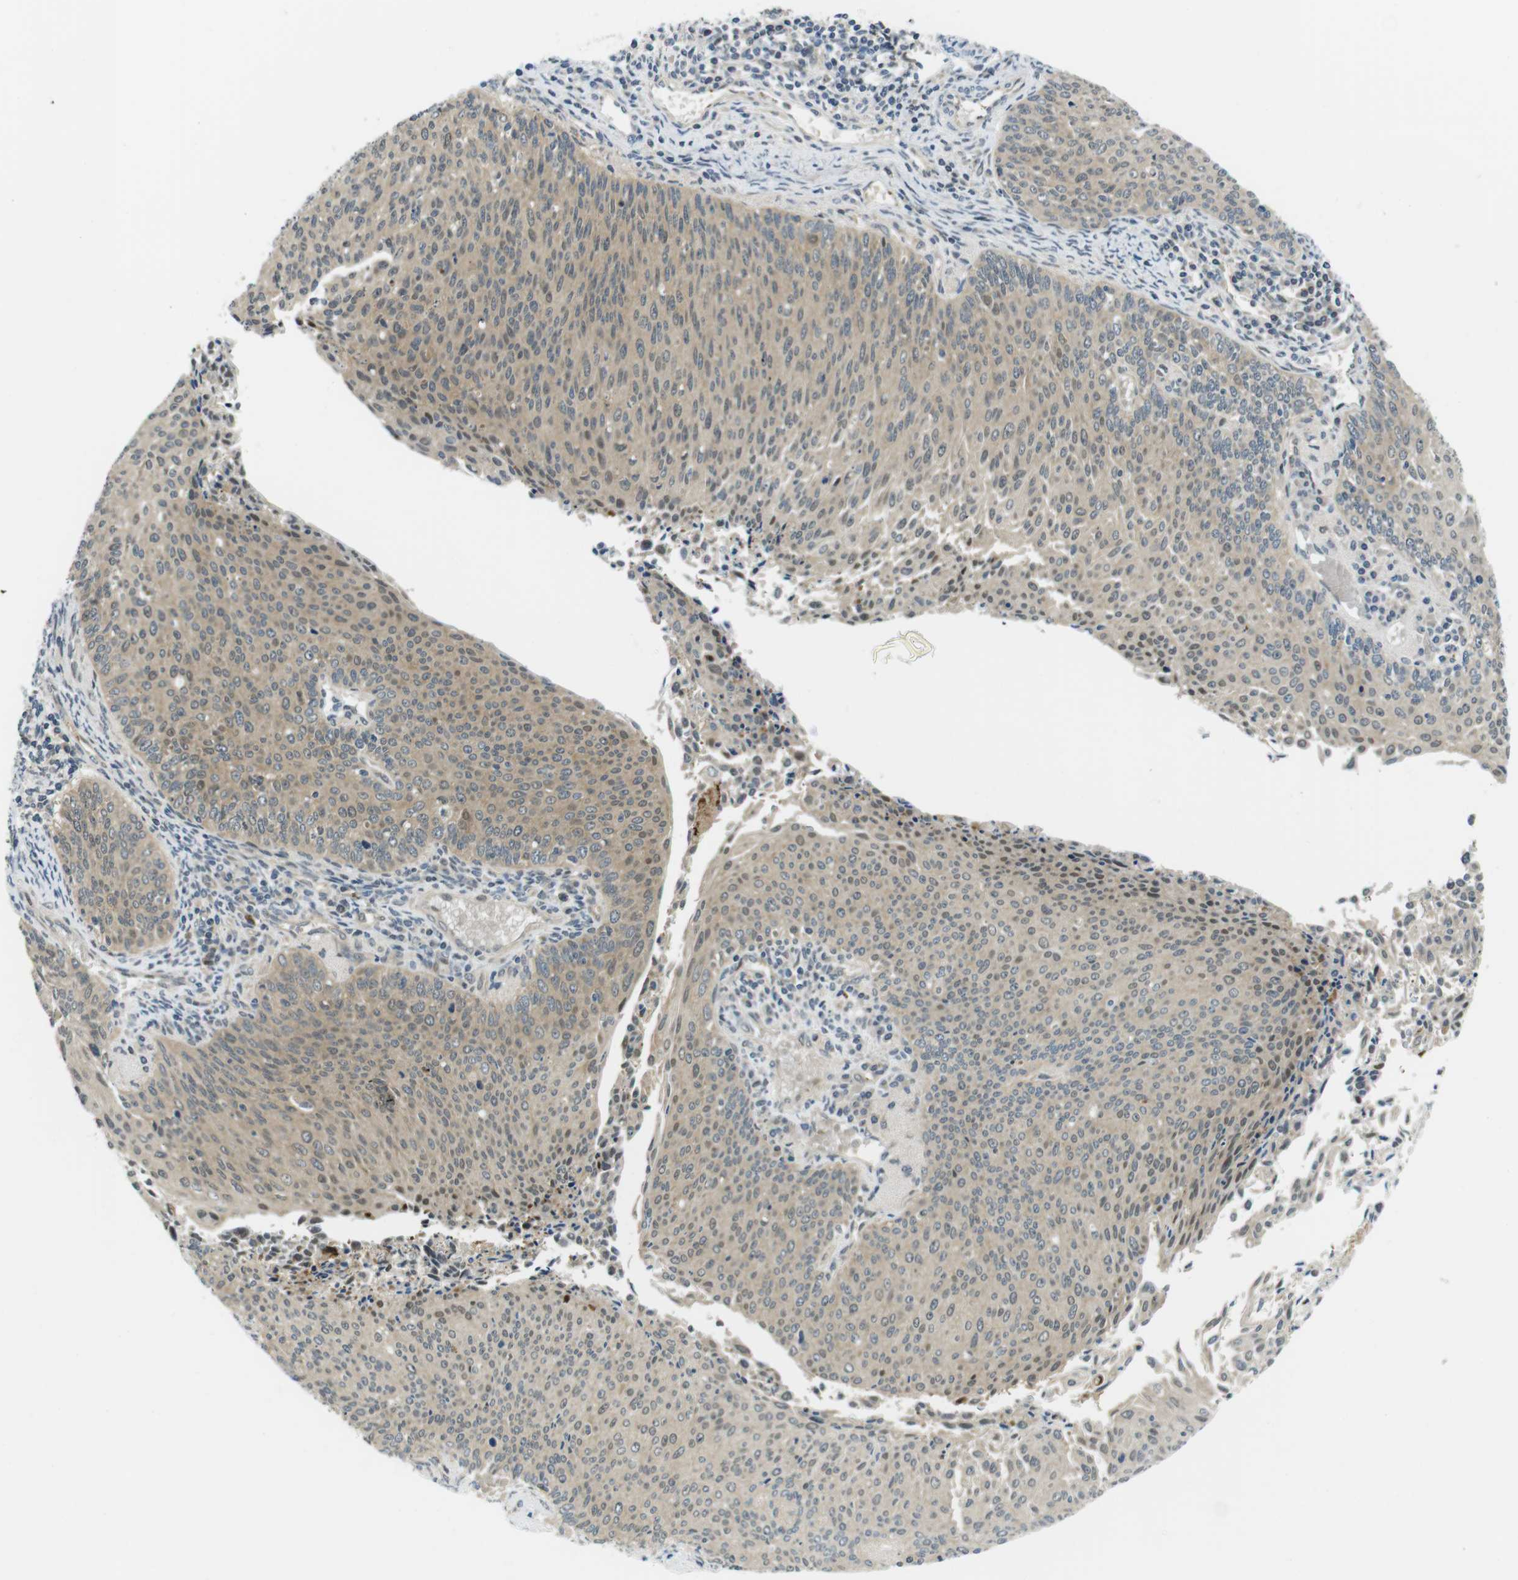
{"staining": {"intensity": "weak", "quantity": ">75%", "location": "cytoplasmic/membranous,nuclear"}, "tissue": "cervical cancer", "cell_type": "Tumor cells", "image_type": "cancer", "snomed": [{"axis": "morphology", "description": "Squamous cell carcinoma, NOS"}, {"axis": "topography", "description": "Cervix"}], "caption": "High-power microscopy captured an immunohistochemistry histopathology image of squamous cell carcinoma (cervical), revealing weak cytoplasmic/membranous and nuclear expression in about >75% of tumor cells.", "gene": "CASP2", "patient": {"sex": "female", "age": 55}}